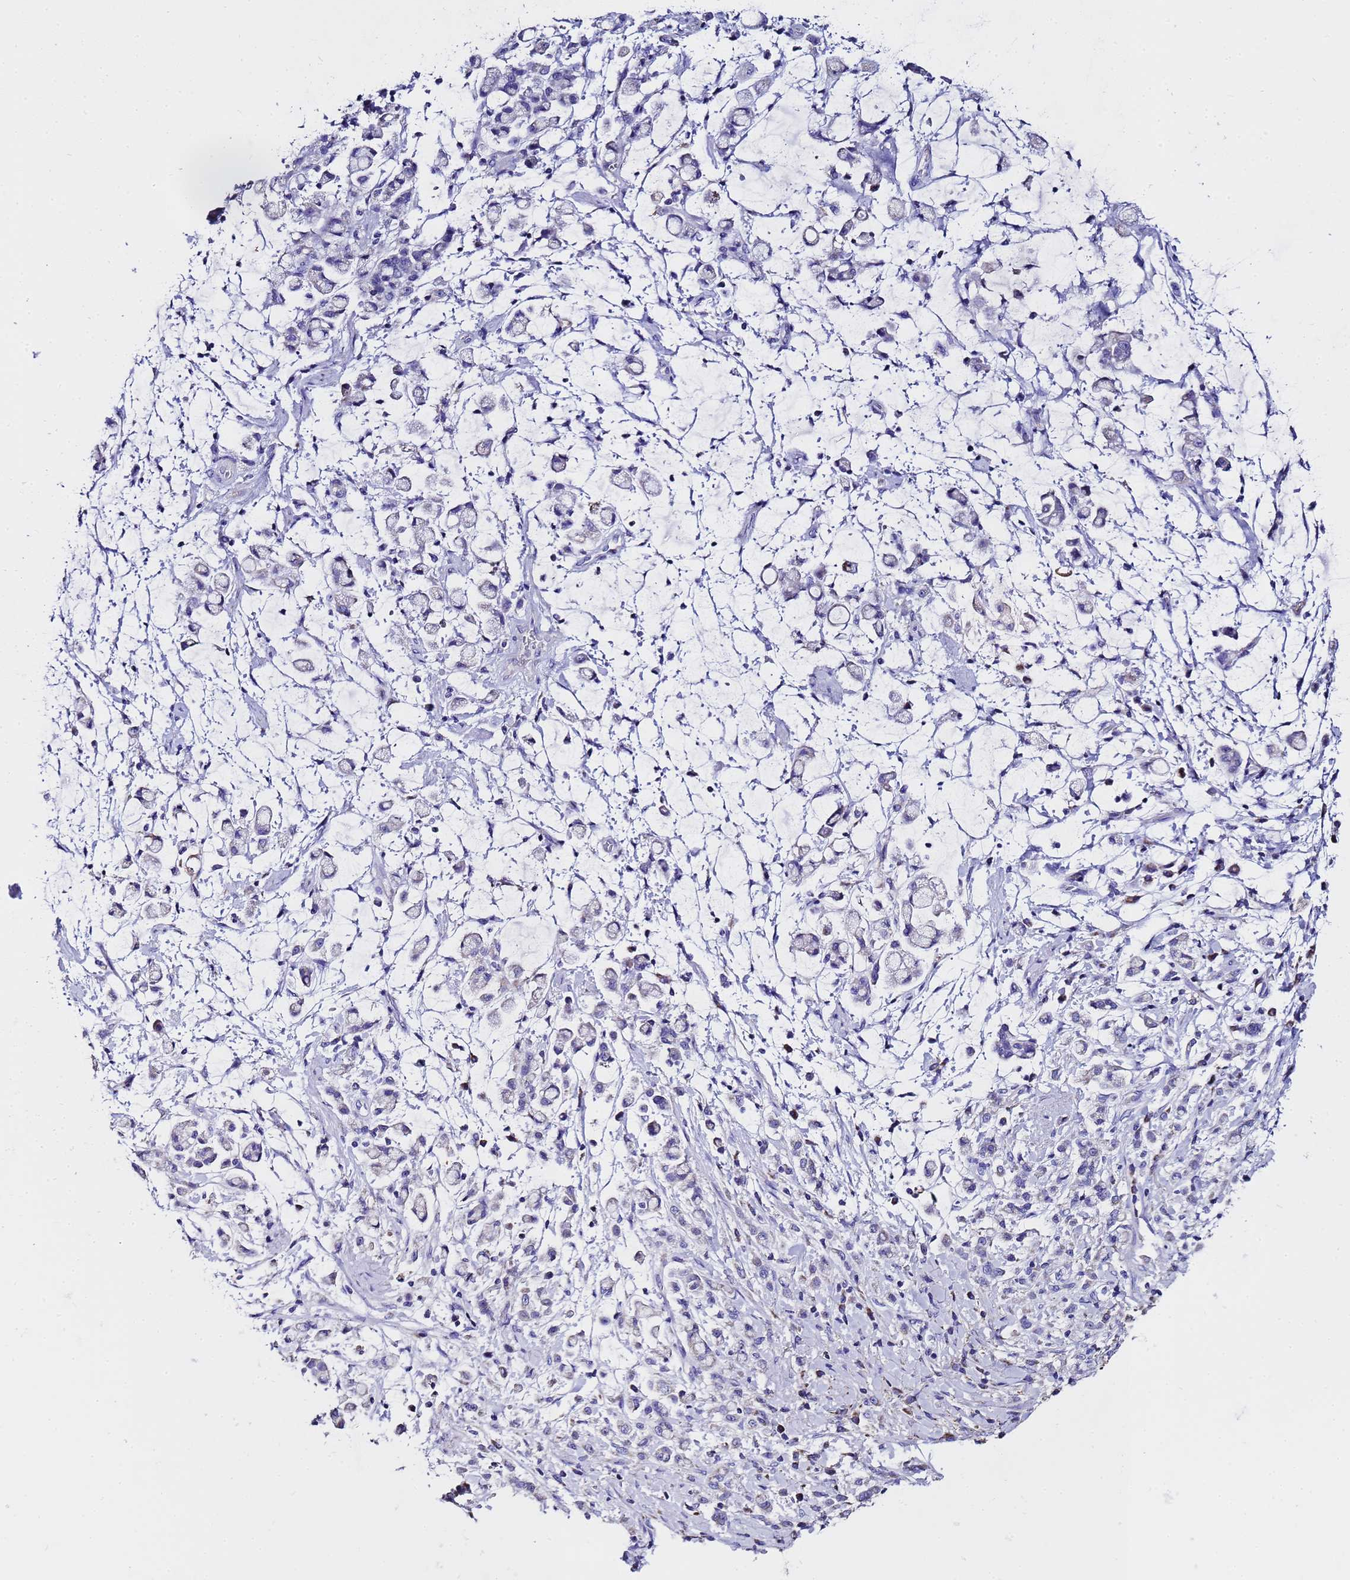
{"staining": {"intensity": "weak", "quantity": "<25%", "location": "cytoplasmic/membranous"}, "tissue": "stomach cancer", "cell_type": "Tumor cells", "image_type": "cancer", "snomed": [{"axis": "morphology", "description": "Adenocarcinoma, NOS"}, {"axis": "topography", "description": "Stomach"}], "caption": "The micrograph demonstrates no staining of tumor cells in adenocarcinoma (stomach).", "gene": "MRPS12", "patient": {"sex": "female", "age": 60}}